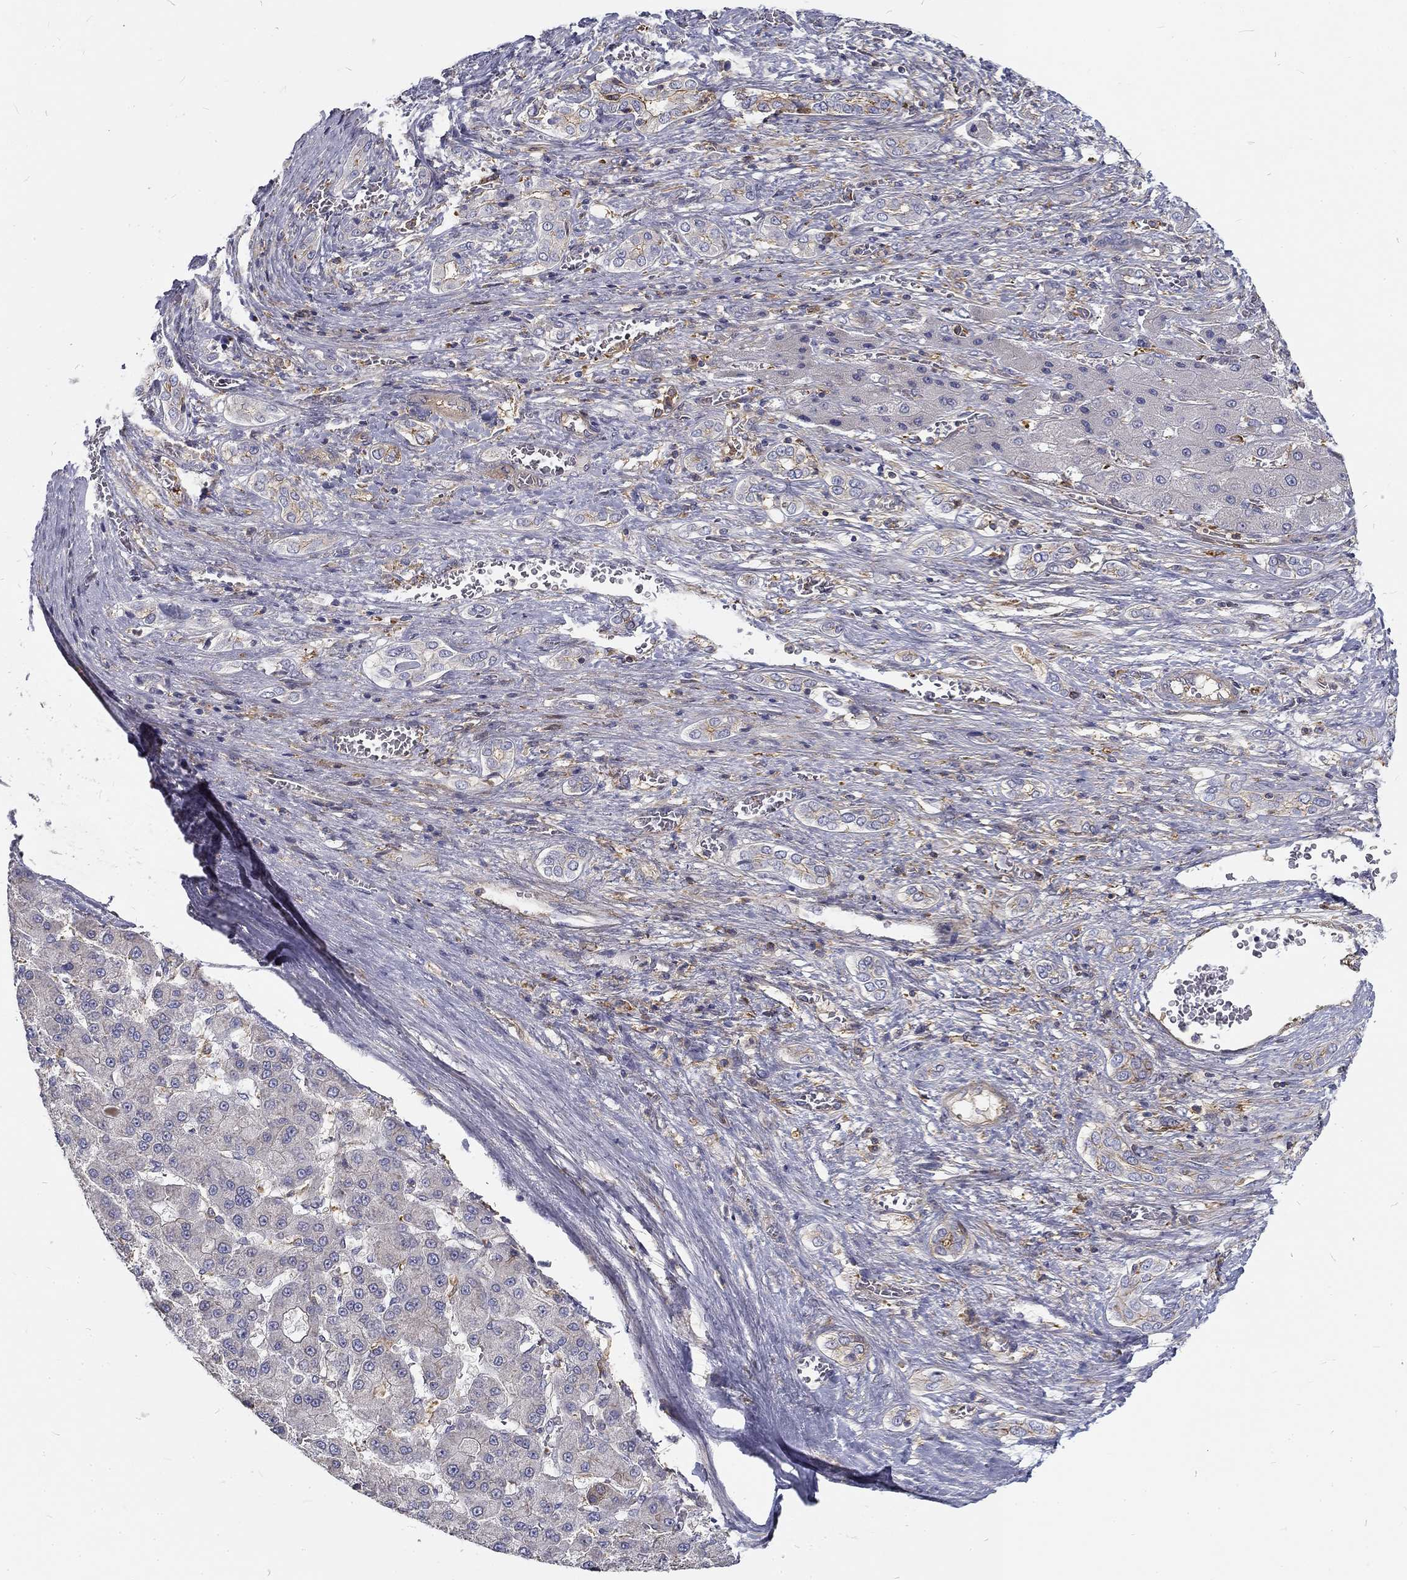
{"staining": {"intensity": "negative", "quantity": "none", "location": "none"}, "tissue": "liver cancer", "cell_type": "Tumor cells", "image_type": "cancer", "snomed": [{"axis": "morphology", "description": "Carcinoma, Hepatocellular, NOS"}, {"axis": "topography", "description": "Liver"}], "caption": "Tumor cells are negative for protein expression in human hepatocellular carcinoma (liver).", "gene": "MTMR11", "patient": {"sex": "male", "age": 70}}